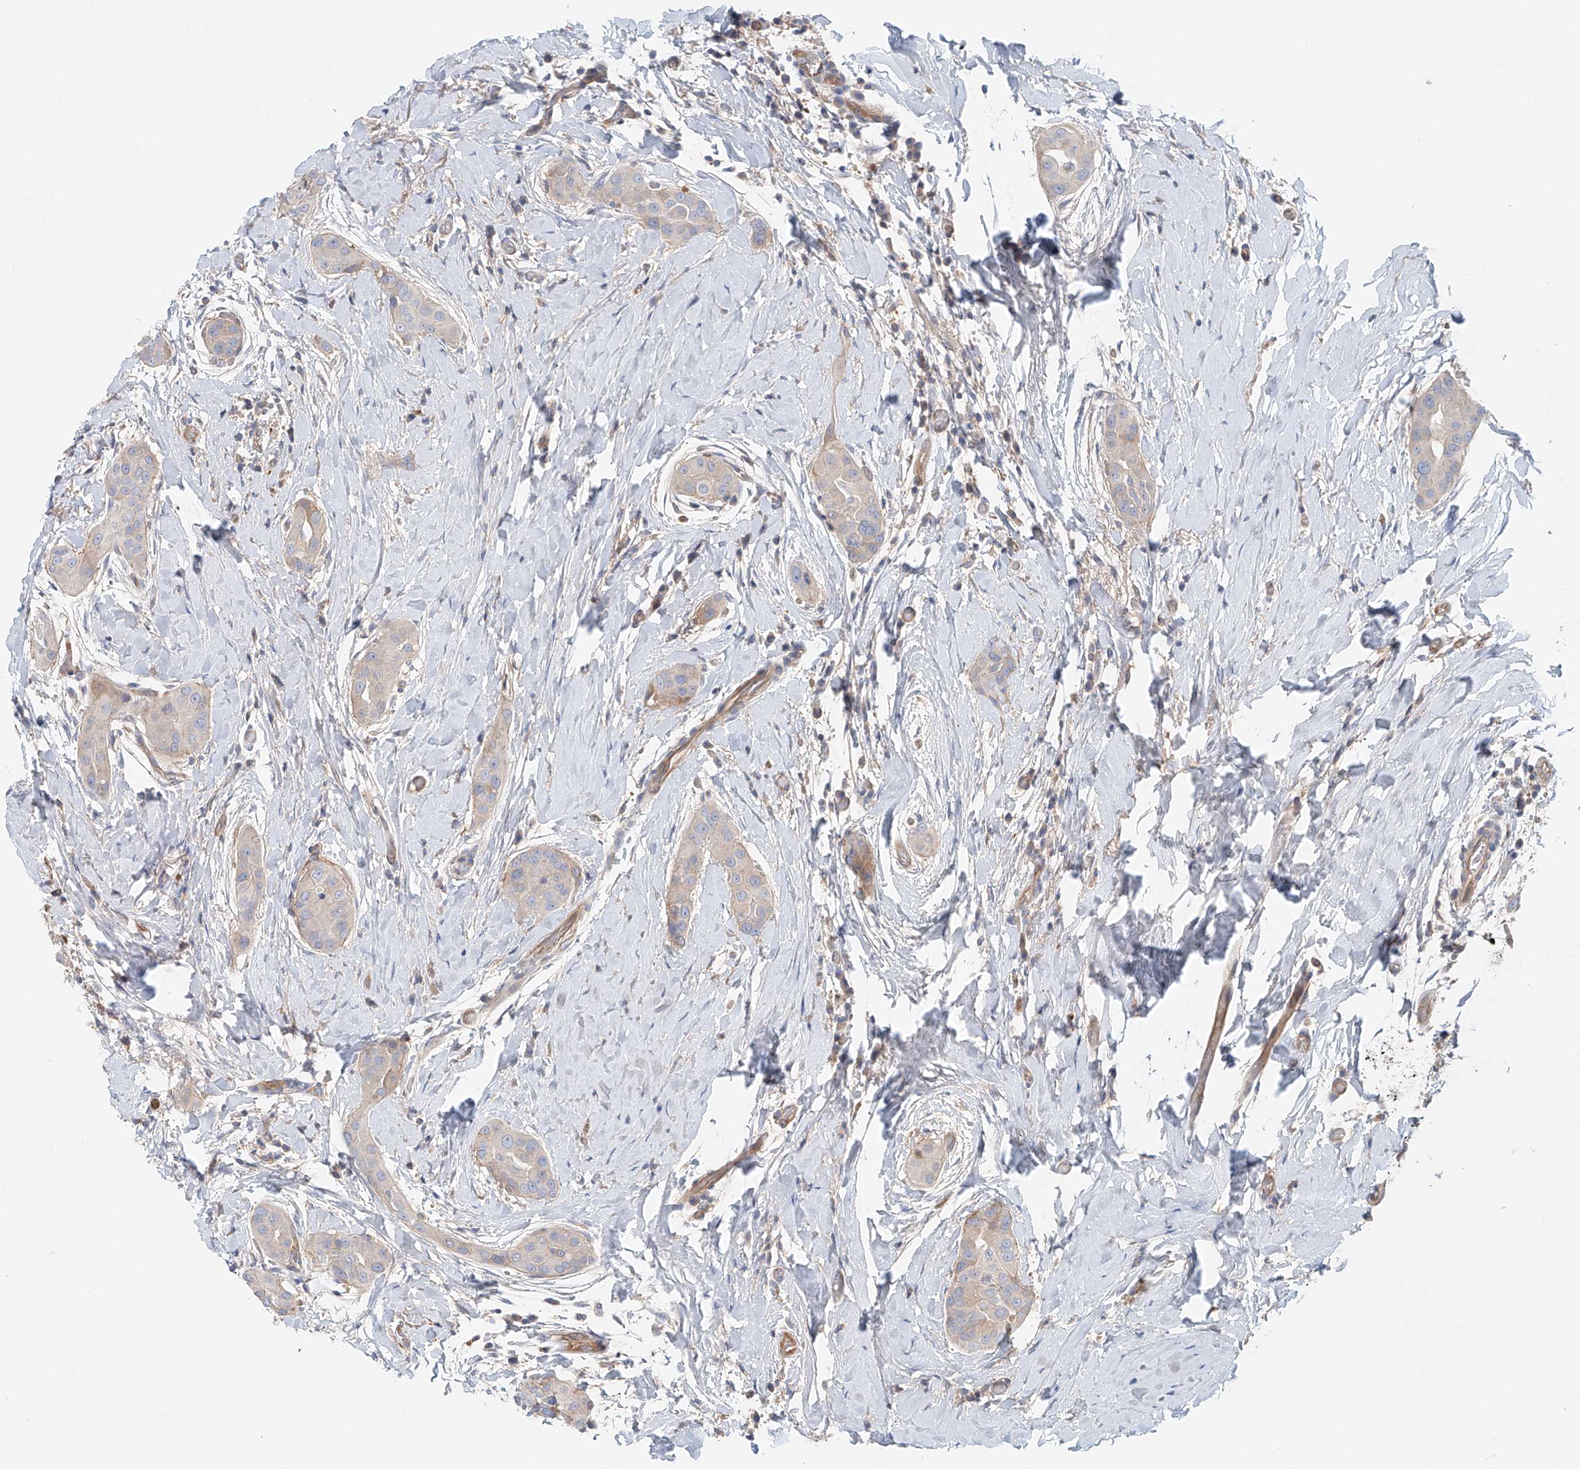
{"staining": {"intensity": "weak", "quantity": "<25%", "location": "cytoplasmic/membranous"}, "tissue": "thyroid cancer", "cell_type": "Tumor cells", "image_type": "cancer", "snomed": [{"axis": "morphology", "description": "Papillary adenocarcinoma, NOS"}, {"axis": "topography", "description": "Thyroid gland"}], "caption": "DAB (3,3'-diaminobenzidine) immunohistochemical staining of human thyroid cancer exhibits no significant expression in tumor cells.", "gene": "FRYL", "patient": {"sex": "male", "age": 33}}